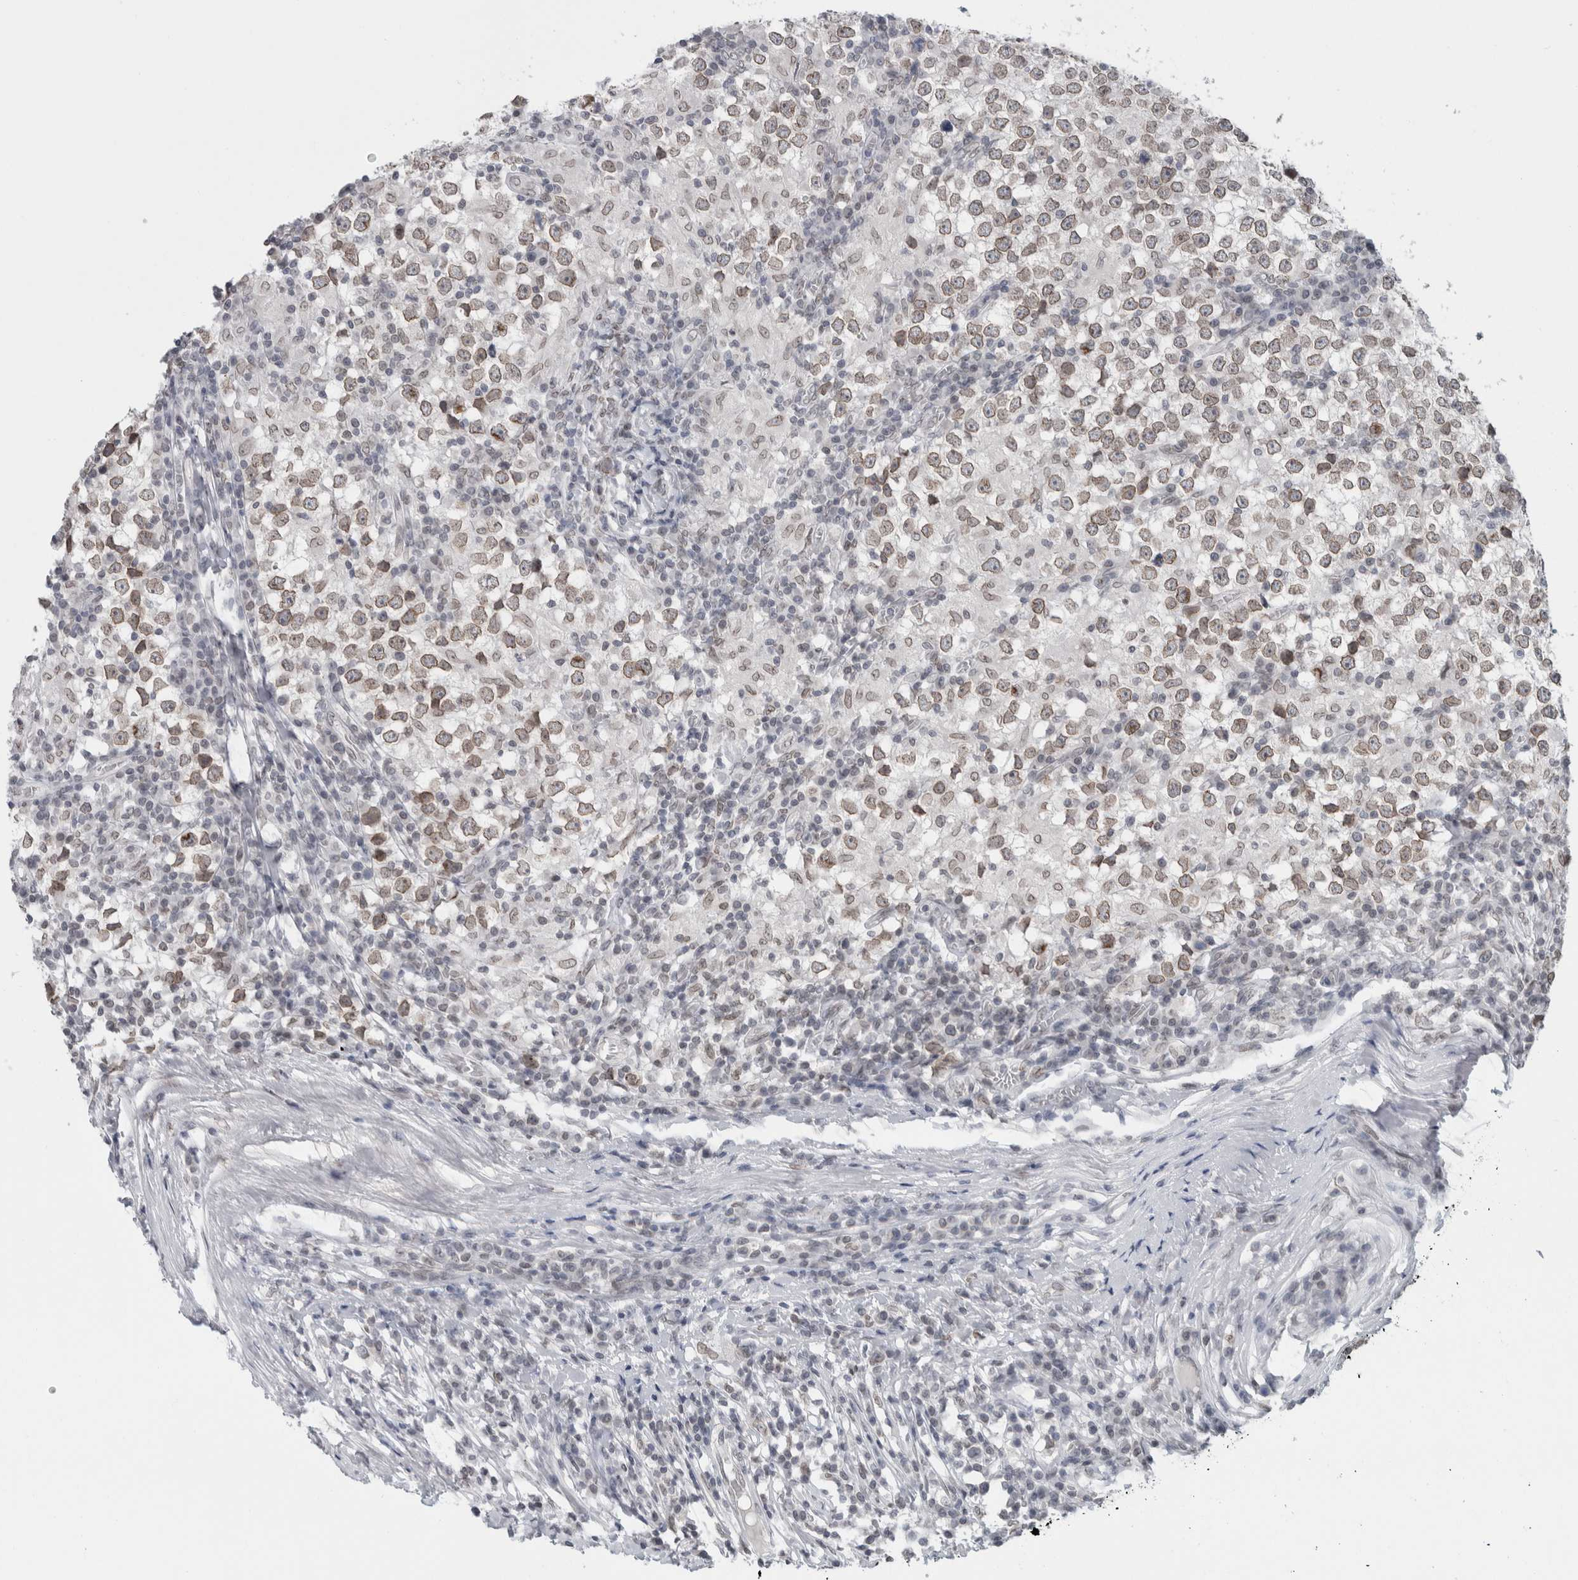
{"staining": {"intensity": "weak", "quantity": ">75%", "location": "cytoplasmic/membranous,nuclear"}, "tissue": "testis cancer", "cell_type": "Tumor cells", "image_type": "cancer", "snomed": [{"axis": "morphology", "description": "Seminoma, NOS"}, {"axis": "topography", "description": "Testis"}], "caption": "Testis cancer (seminoma) was stained to show a protein in brown. There is low levels of weak cytoplasmic/membranous and nuclear staining in approximately >75% of tumor cells. The staining was performed using DAB (3,3'-diaminobenzidine) to visualize the protein expression in brown, while the nuclei were stained in blue with hematoxylin (Magnification: 20x).", "gene": "ZNF770", "patient": {"sex": "male", "age": 65}}